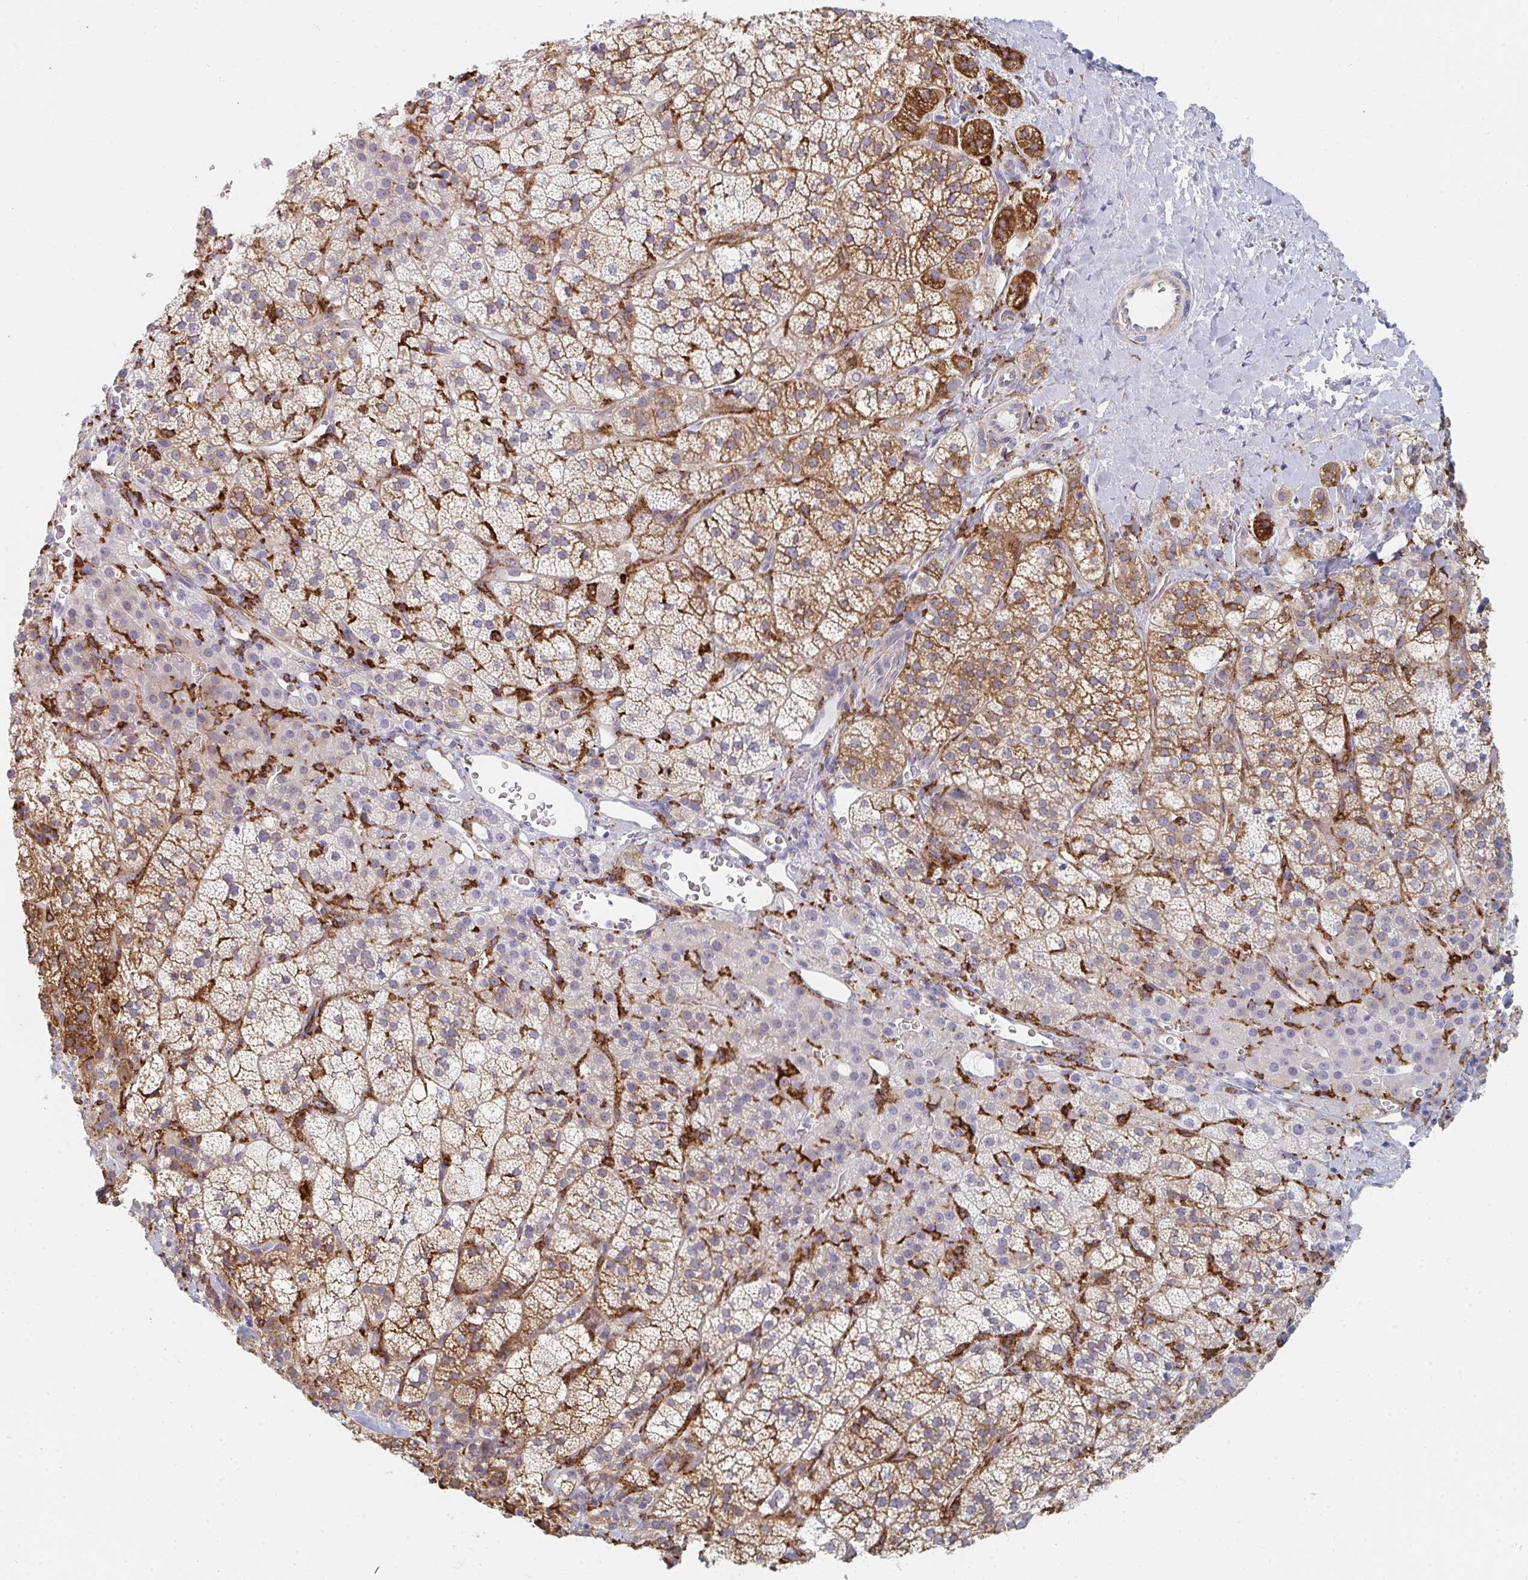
{"staining": {"intensity": "moderate", "quantity": "25%-75%", "location": "cytoplasmic/membranous"}, "tissue": "adrenal gland", "cell_type": "Glandular cells", "image_type": "normal", "snomed": [{"axis": "morphology", "description": "Normal tissue, NOS"}, {"axis": "topography", "description": "Adrenal gland"}], "caption": "Human adrenal gland stained with a brown dye displays moderate cytoplasmic/membranous positive expression in approximately 25%-75% of glandular cells.", "gene": "DAB2", "patient": {"sex": "female", "age": 60}}